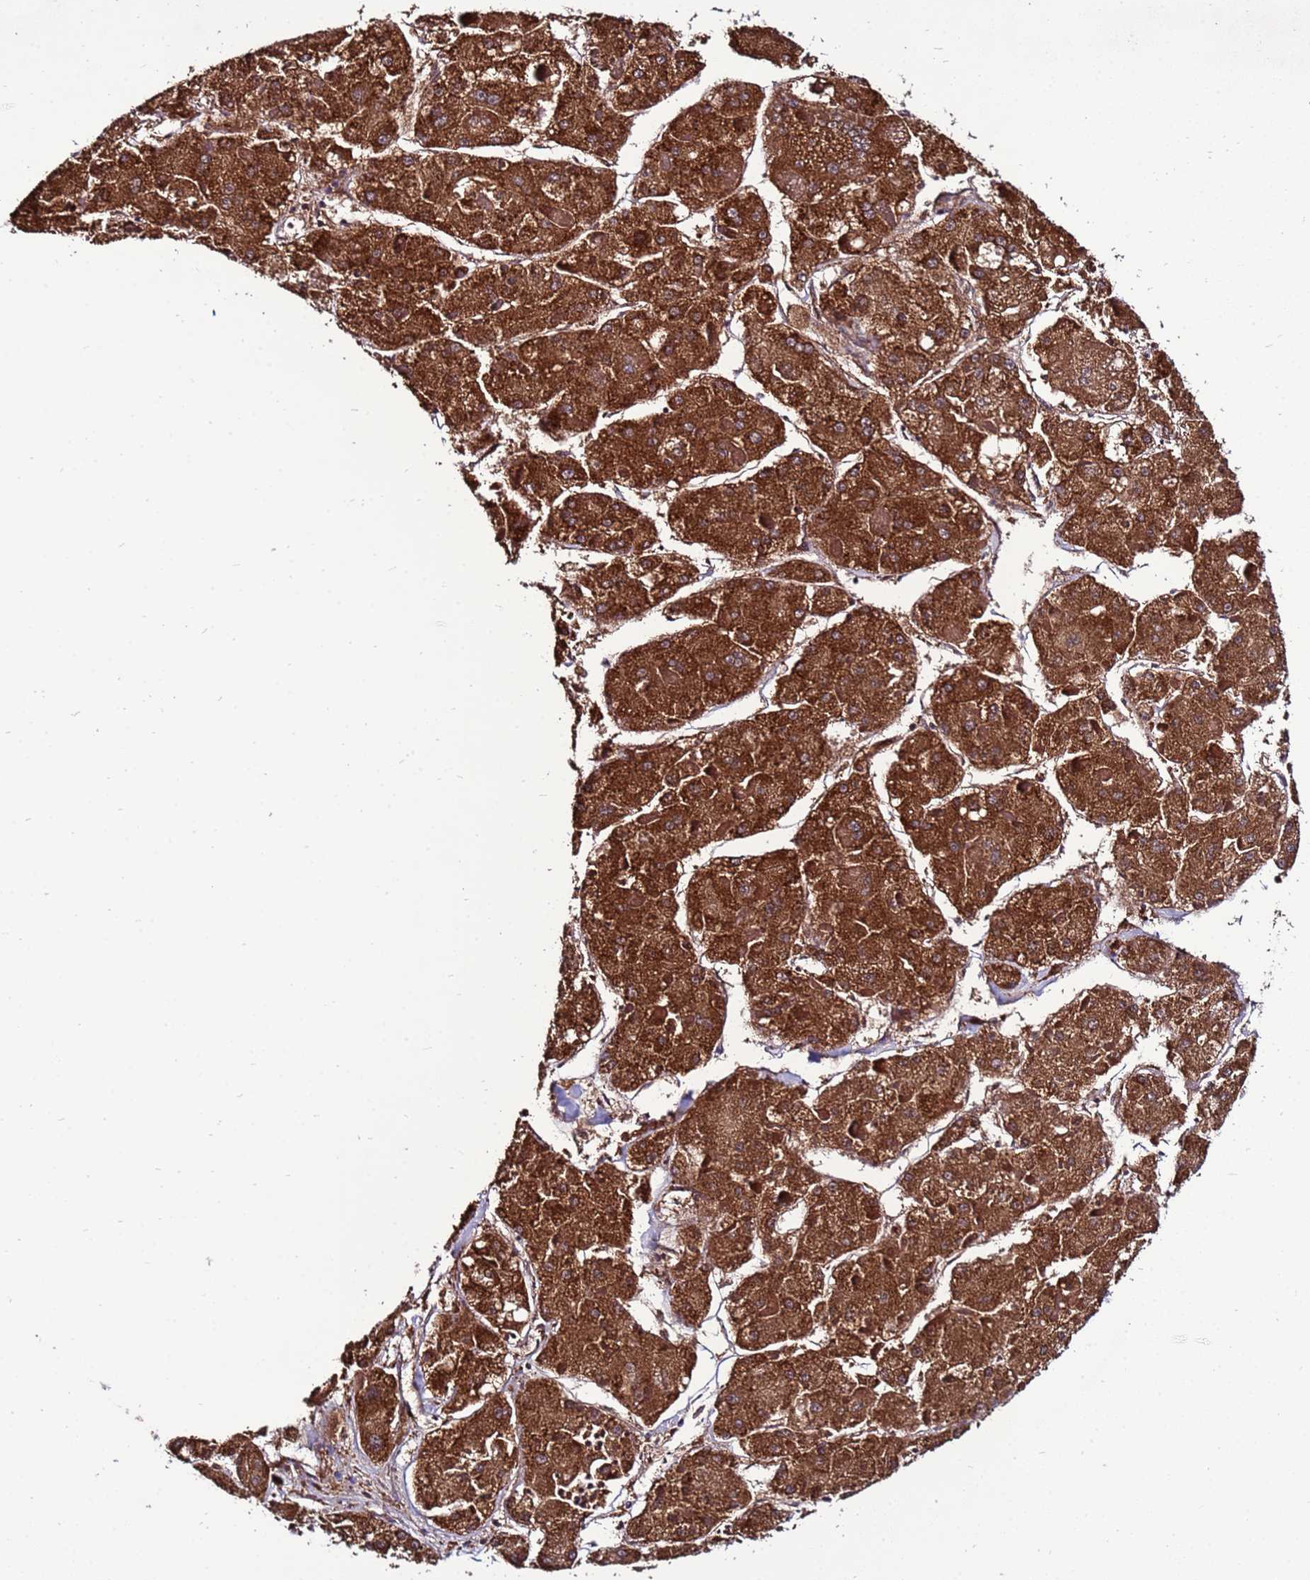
{"staining": {"intensity": "strong", "quantity": ">75%", "location": "cytoplasmic/membranous"}, "tissue": "liver cancer", "cell_type": "Tumor cells", "image_type": "cancer", "snomed": [{"axis": "morphology", "description": "Carcinoma, Hepatocellular, NOS"}, {"axis": "topography", "description": "Liver"}], "caption": "The image exhibits a brown stain indicating the presence of a protein in the cytoplasmic/membranous of tumor cells in hepatocellular carcinoma (liver). Immunohistochemistry stains the protein in brown and the nuclei are stained blue.", "gene": "ANTKMT", "patient": {"sex": "female", "age": 73}}